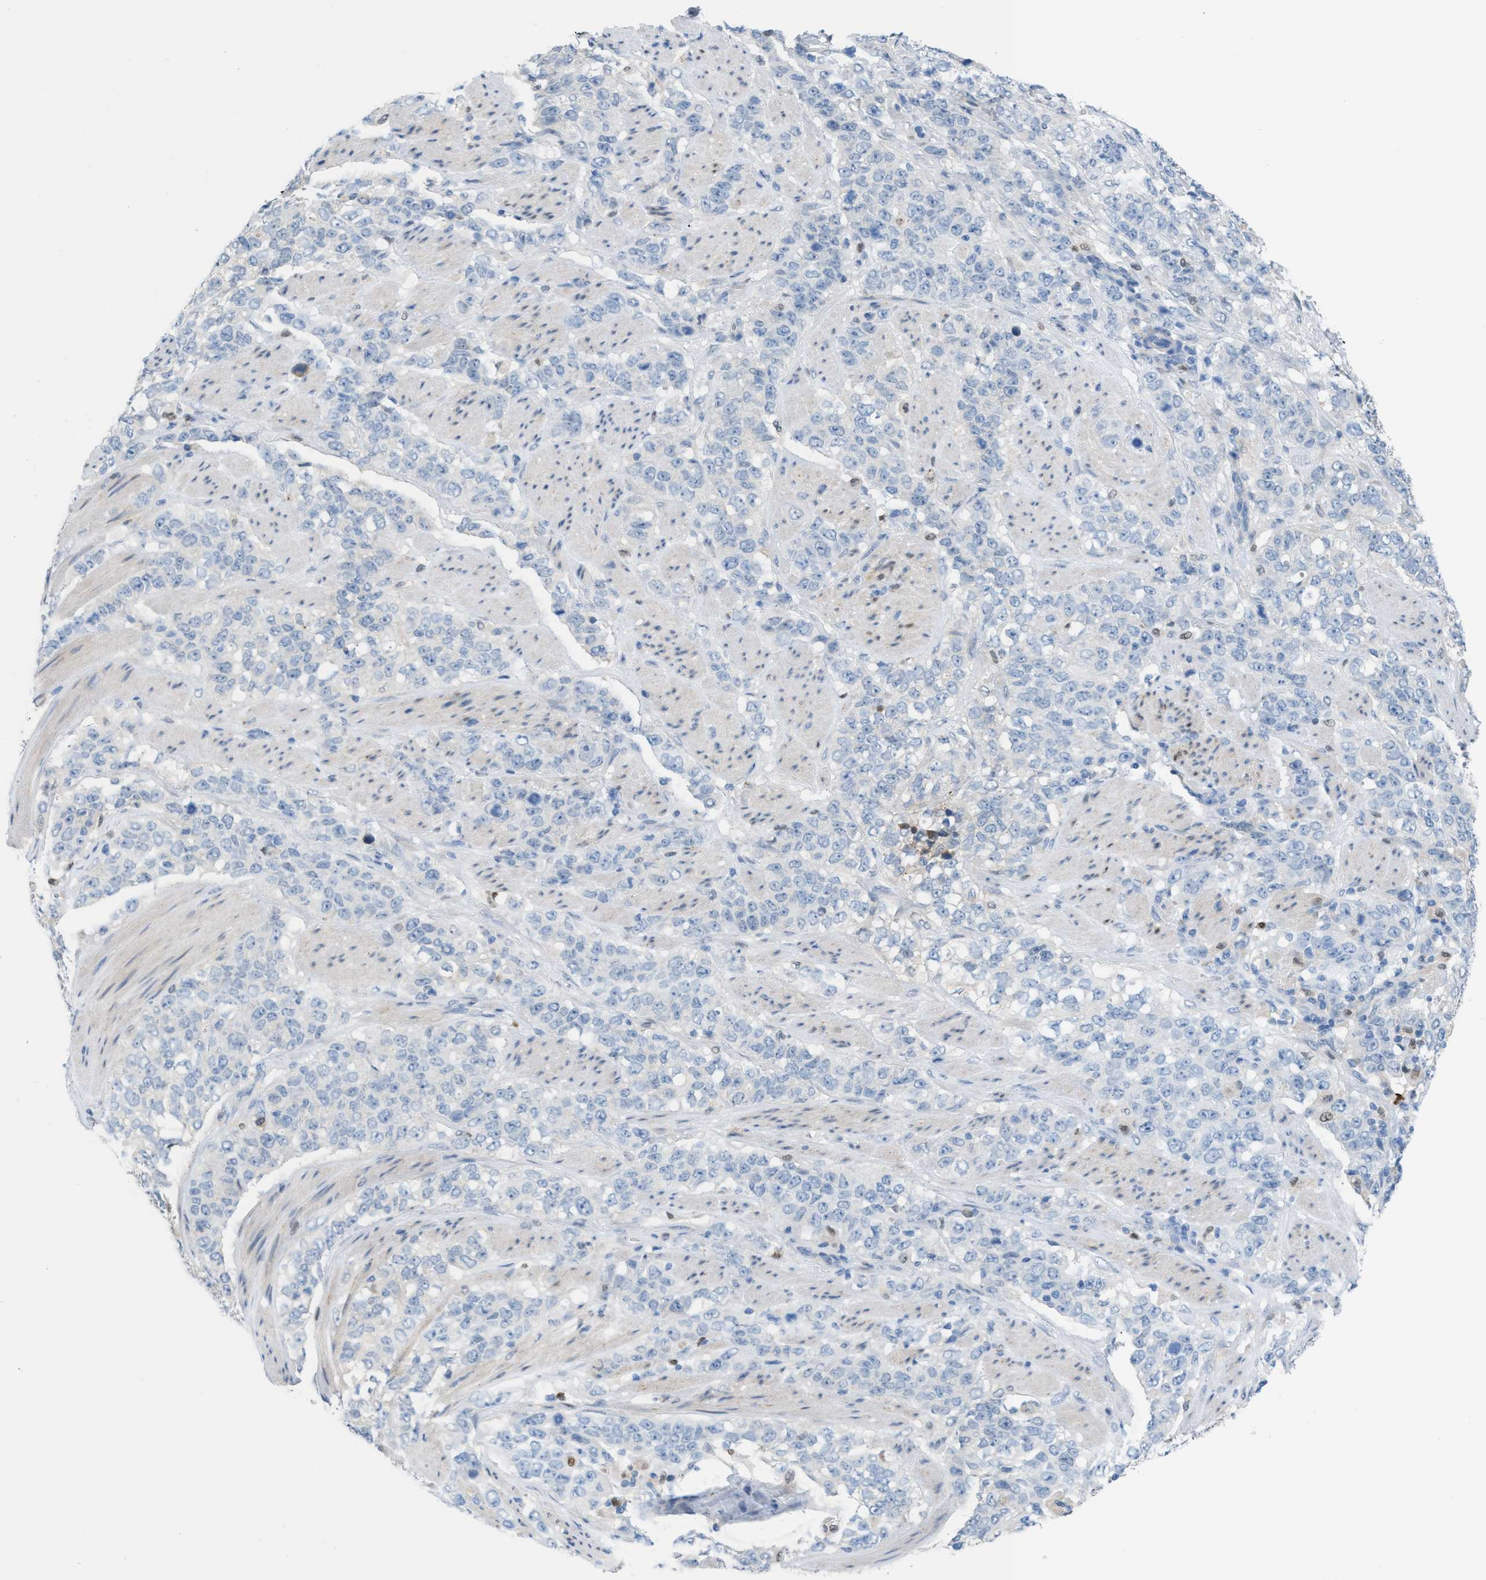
{"staining": {"intensity": "negative", "quantity": "none", "location": "none"}, "tissue": "stomach cancer", "cell_type": "Tumor cells", "image_type": "cancer", "snomed": [{"axis": "morphology", "description": "Adenocarcinoma, NOS"}, {"axis": "topography", "description": "Stomach"}], "caption": "This is a micrograph of IHC staining of stomach adenocarcinoma, which shows no positivity in tumor cells.", "gene": "PPM1D", "patient": {"sex": "male", "age": 48}}